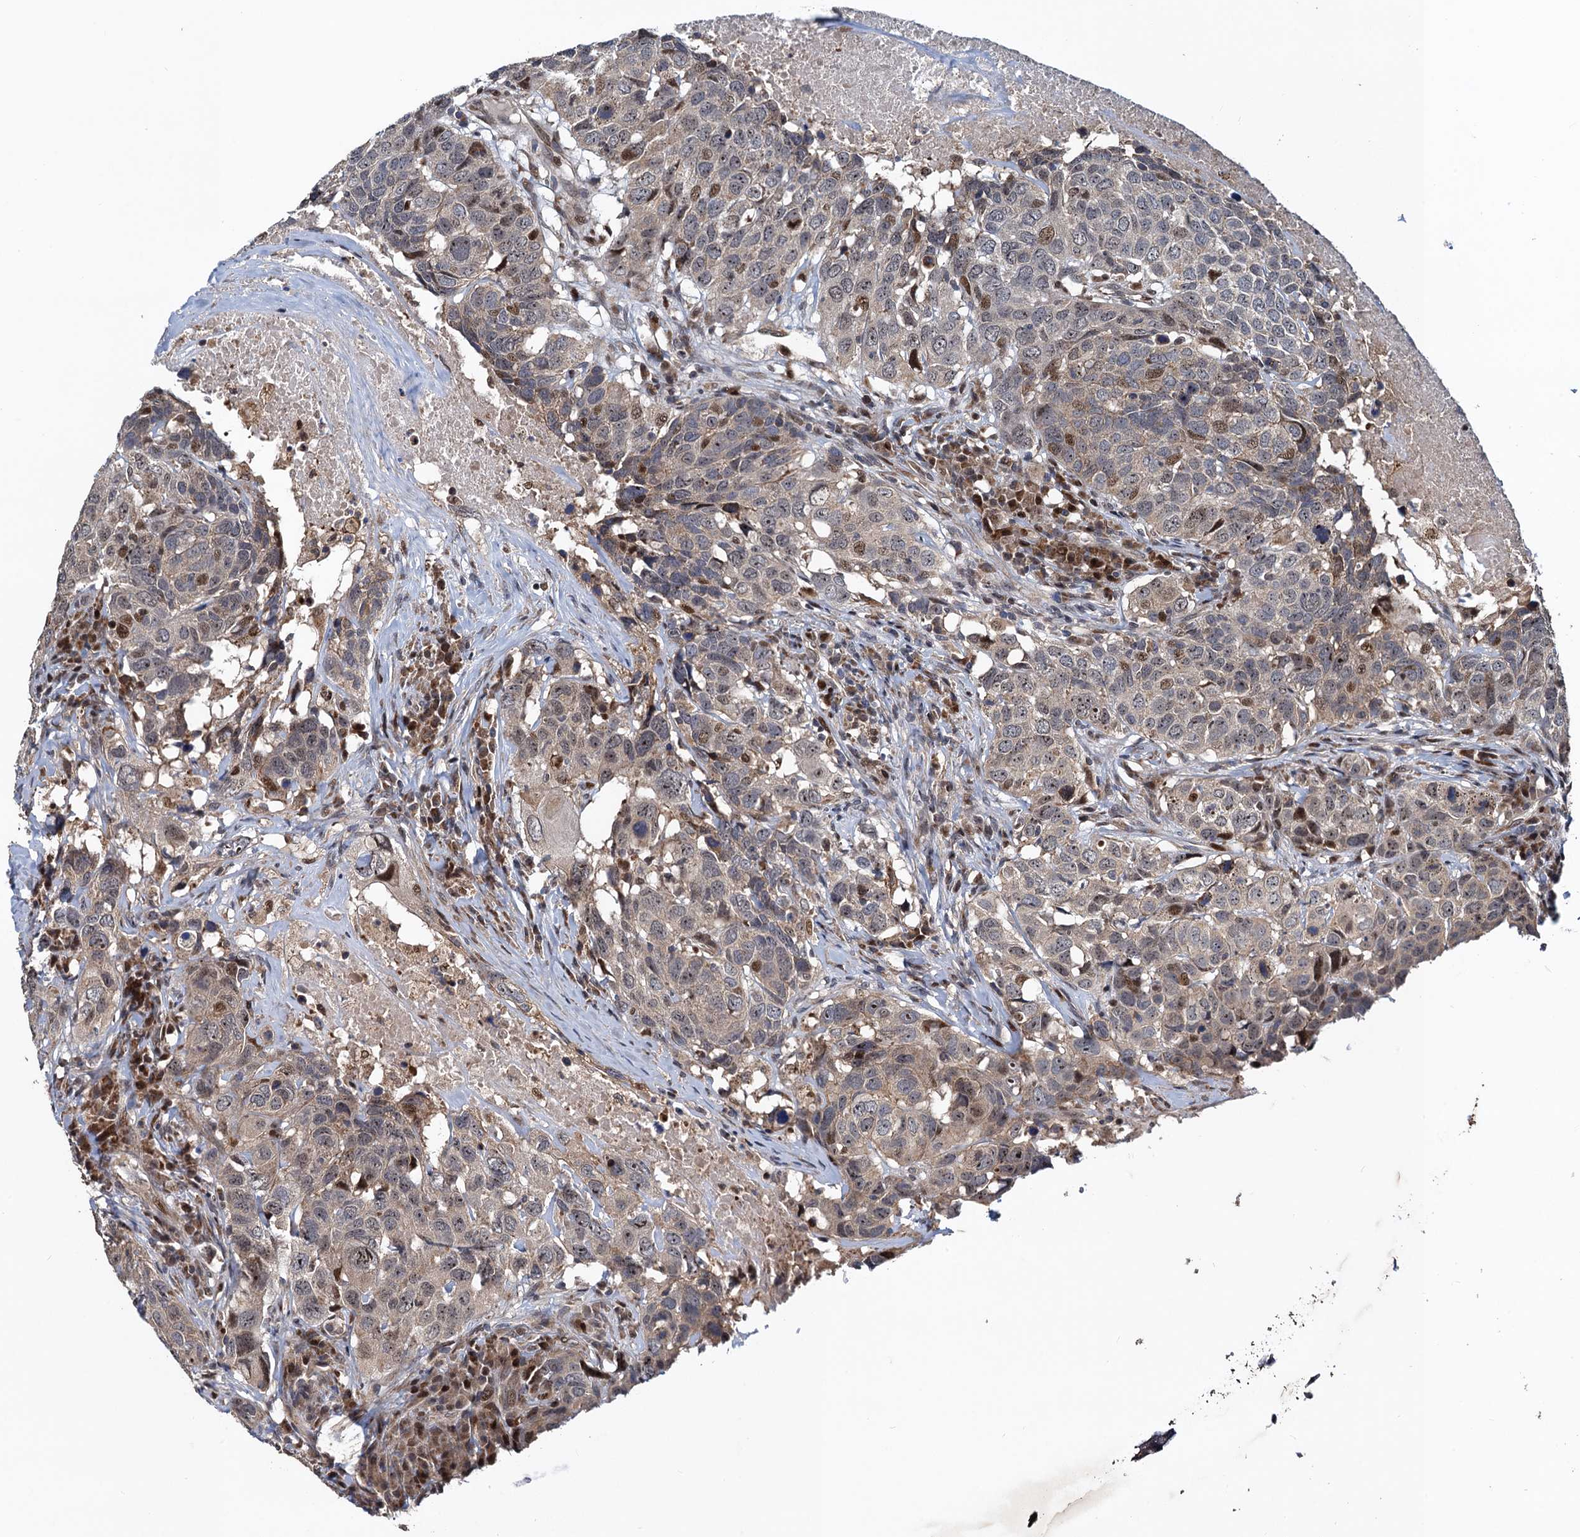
{"staining": {"intensity": "moderate", "quantity": "<25%", "location": "nuclear"}, "tissue": "head and neck cancer", "cell_type": "Tumor cells", "image_type": "cancer", "snomed": [{"axis": "morphology", "description": "Squamous cell carcinoma, NOS"}, {"axis": "topography", "description": "Head-Neck"}], "caption": "A histopathology image showing moderate nuclear expression in about <25% of tumor cells in head and neck cancer, as visualized by brown immunohistochemical staining.", "gene": "ATOSA", "patient": {"sex": "male", "age": 66}}